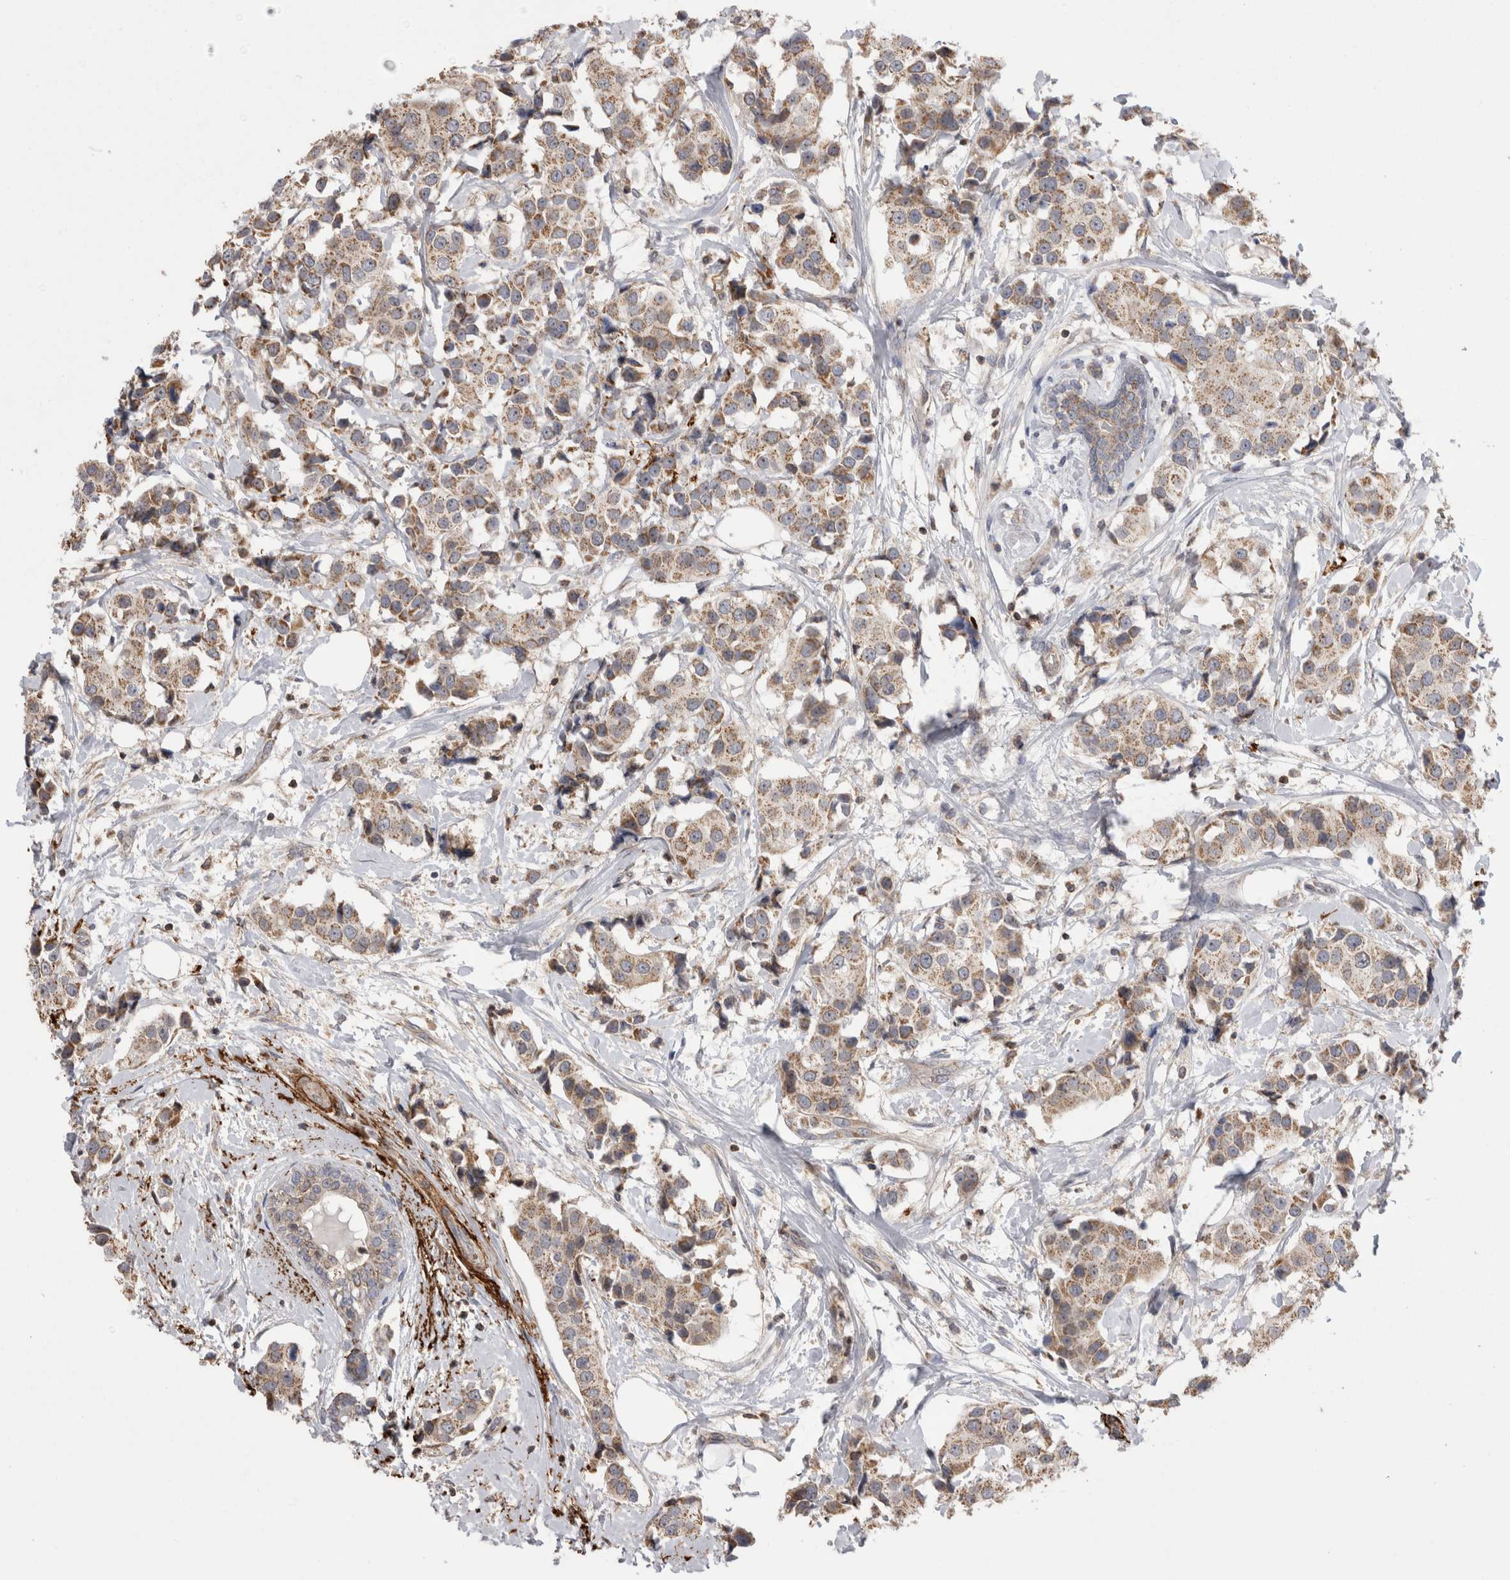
{"staining": {"intensity": "weak", "quantity": ">75%", "location": "cytoplasmic/membranous"}, "tissue": "breast cancer", "cell_type": "Tumor cells", "image_type": "cancer", "snomed": [{"axis": "morphology", "description": "Normal tissue, NOS"}, {"axis": "morphology", "description": "Duct carcinoma"}, {"axis": "topography", "description": "Breast"}], "caption": "Protein analysis of breast invasive ductal carcinoma tissue reveals weak cytoplasmic/membranous expression in about >75% of tumor cells.", "gene": "DARS2", "patient": {"sex": "female", "age": 39}}